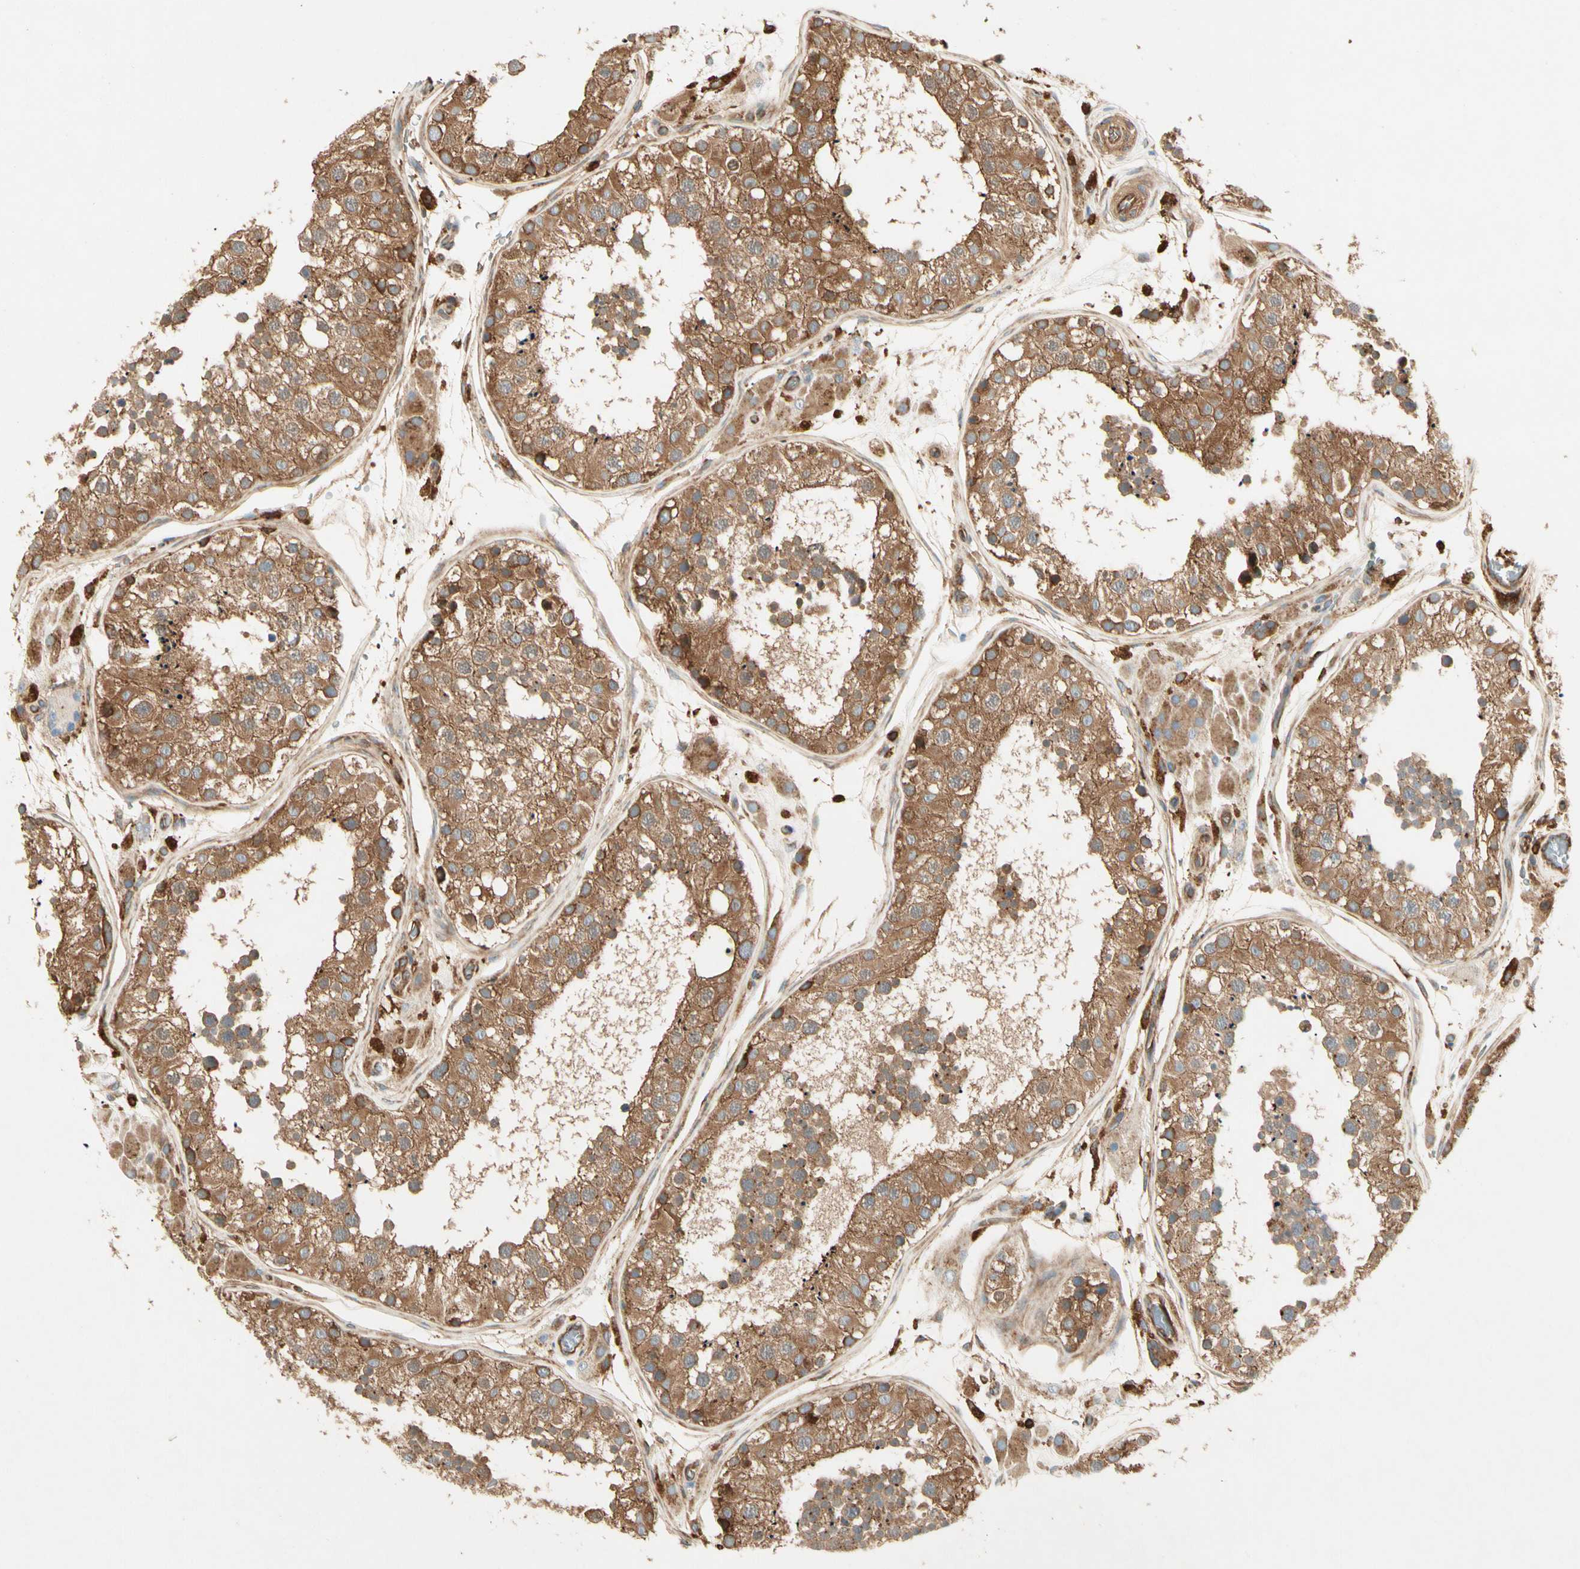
{"staining": {"intensity": "strong", "quantity": ">75%", "location": "cytoplasmic/membranous"}, "tissue": "testis", "cell_type": "Cells in seminiferous ducts", "image_type": "normal", "snomed": [{"axis": "morphology", "description": "Normal tissue, NOS"}, {"axis": "topography", "description": "Testis"}, {"axis": "topography", "description": "Epididymis"}], "caption": "A micrograph showing strong cytoplasmic/membranous staining in approximately >75% of cells in seminiferous ducts in benign testis, as visualized by brown immunohistochemical staining.", "gene": "ARPC2", "patient": {"sex": "male", "age": 26}}